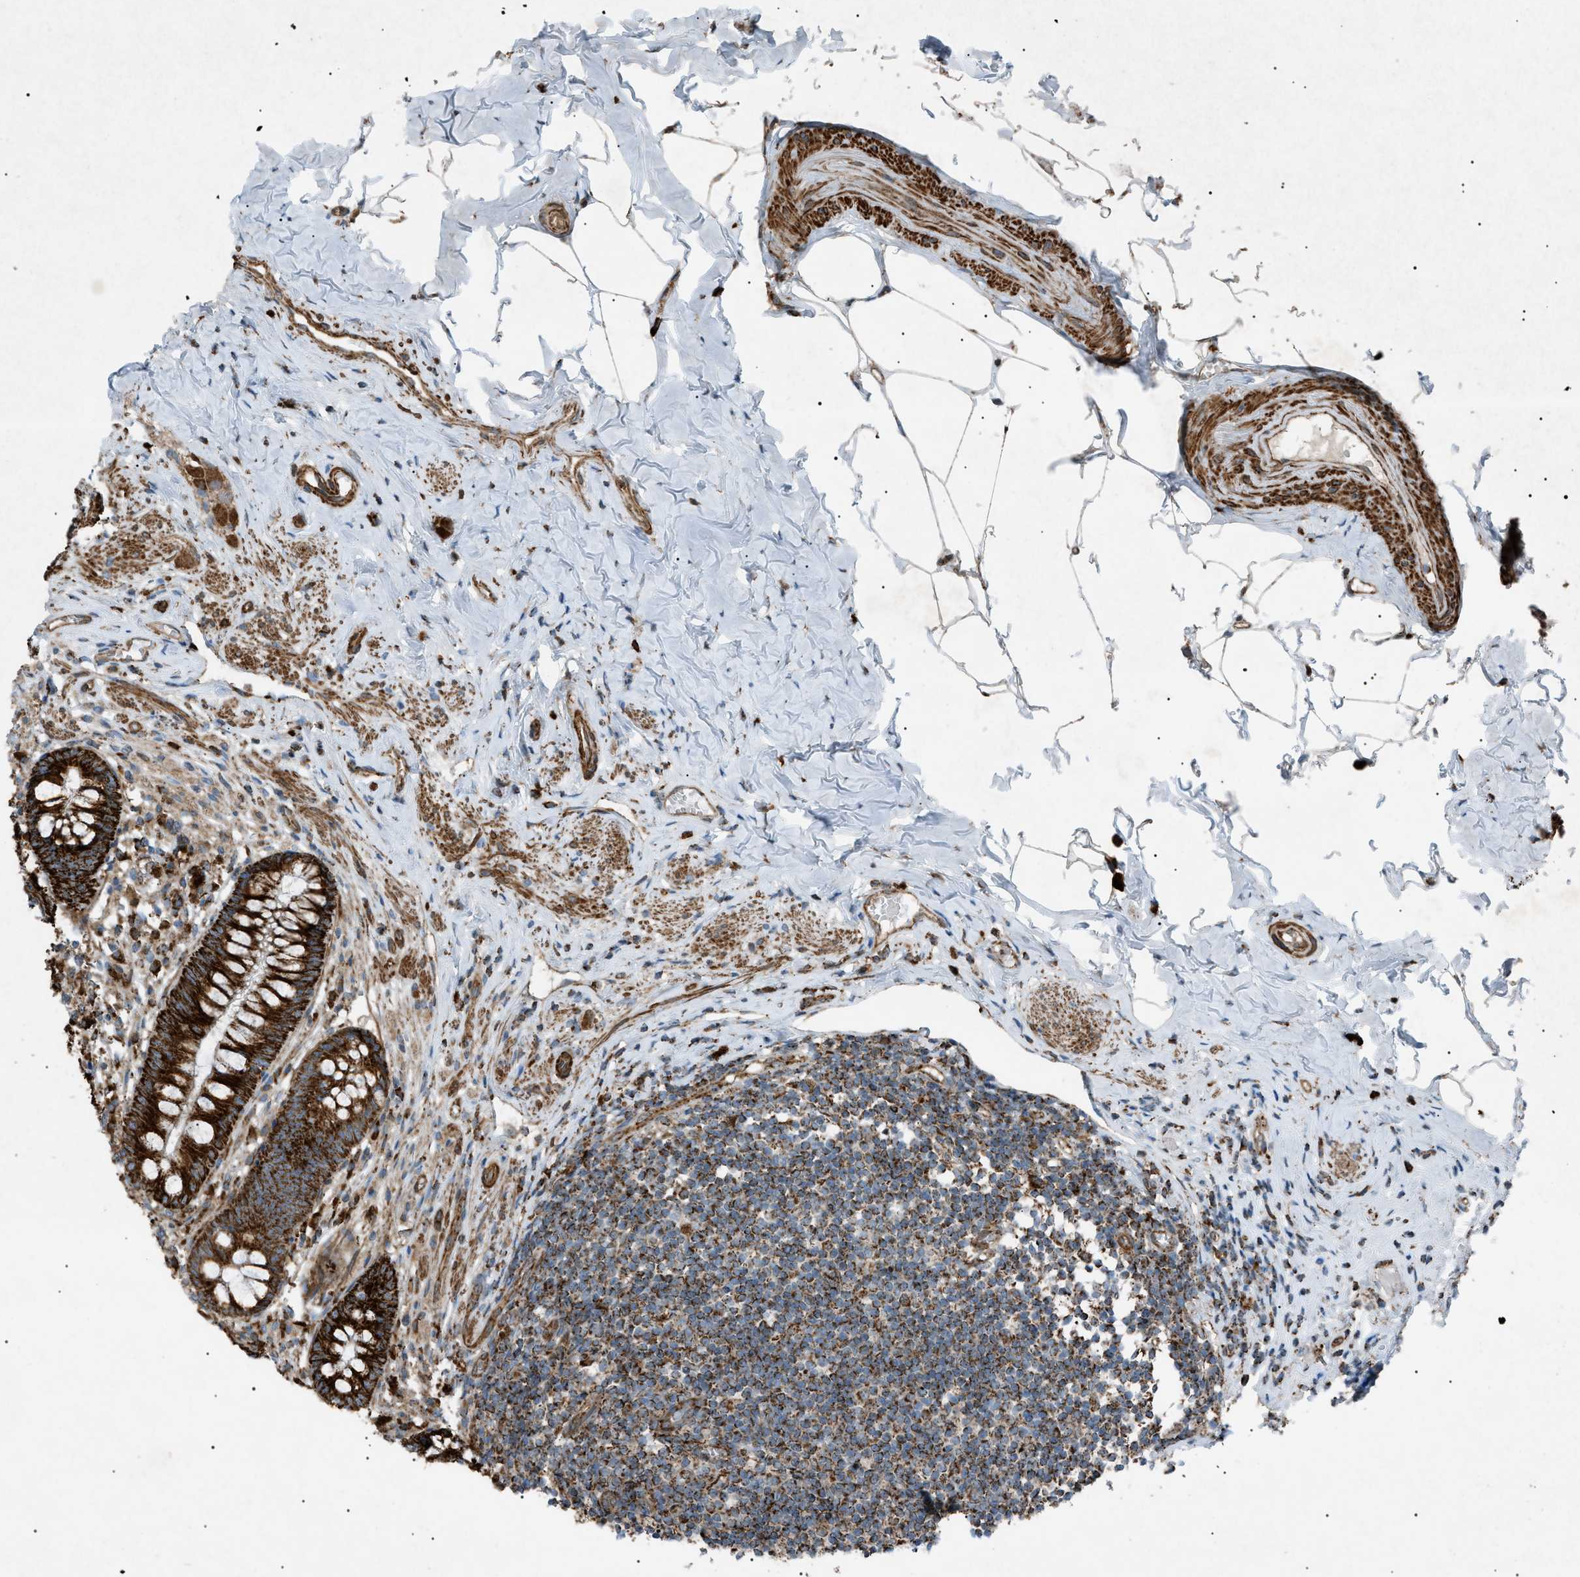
{"staining": {"intensity": "strong", "quantity": ">75%", "location": "cytoplasmic/membranous"}, "tissue": "appendix", "cell_type": "Glandular cells", "image_type": "normal", "snomed": [{"axis": "morphology", "description": "Normal tissue, NOS"}, {"axis": "topography", "description": "Appendix"}], "caption": "Glandular cells display high levels of strong cytoplasmic/membranous expression in approximately >75% of cells in normal human appendix.", "gene": "C1GALT1C1", "patient": {"sex": "male", "age": 56}}